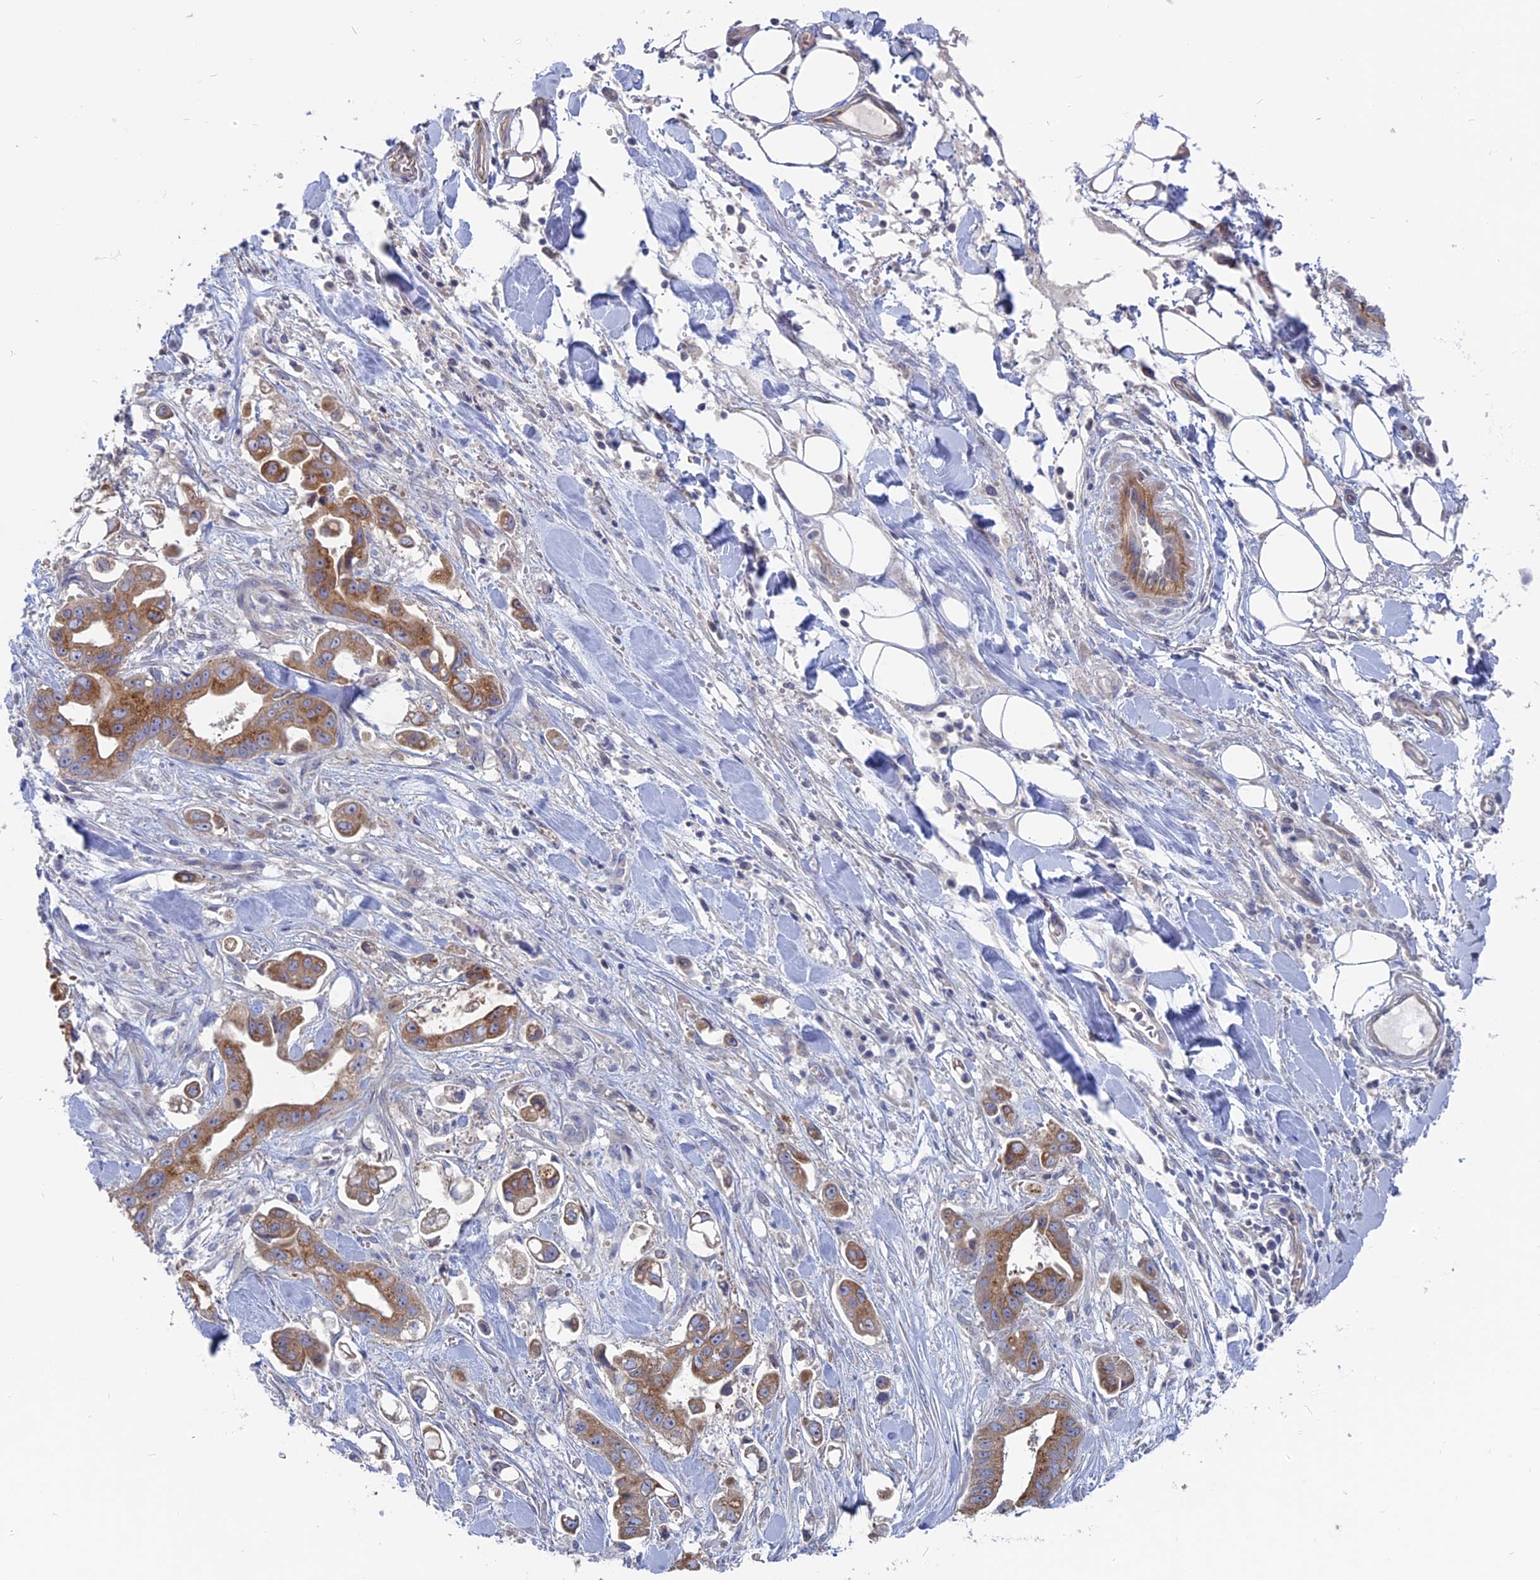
{"staining": {"intensity": "moderate", "quantity": ">75%", "location": "cytoplasmic/membranous"}, "tissue": "stomach cancer", "cell_type": "Tumor cells", "image_type": "cancer", "snomed": [{"axis": "morphology", "description": "Adenocarcinoma, NOS"}, {"axis": "topography", "description": "Stomach"}], "caption": "Immunohistochemical staining of human stomach cancer (adenocarcinoma) shows moderate cytoplasmic/membranous protein positivity in approximately >75% of tumor cells.", "gene": "TBC1D30", "patient": {"sex": "male", "age": 62}}